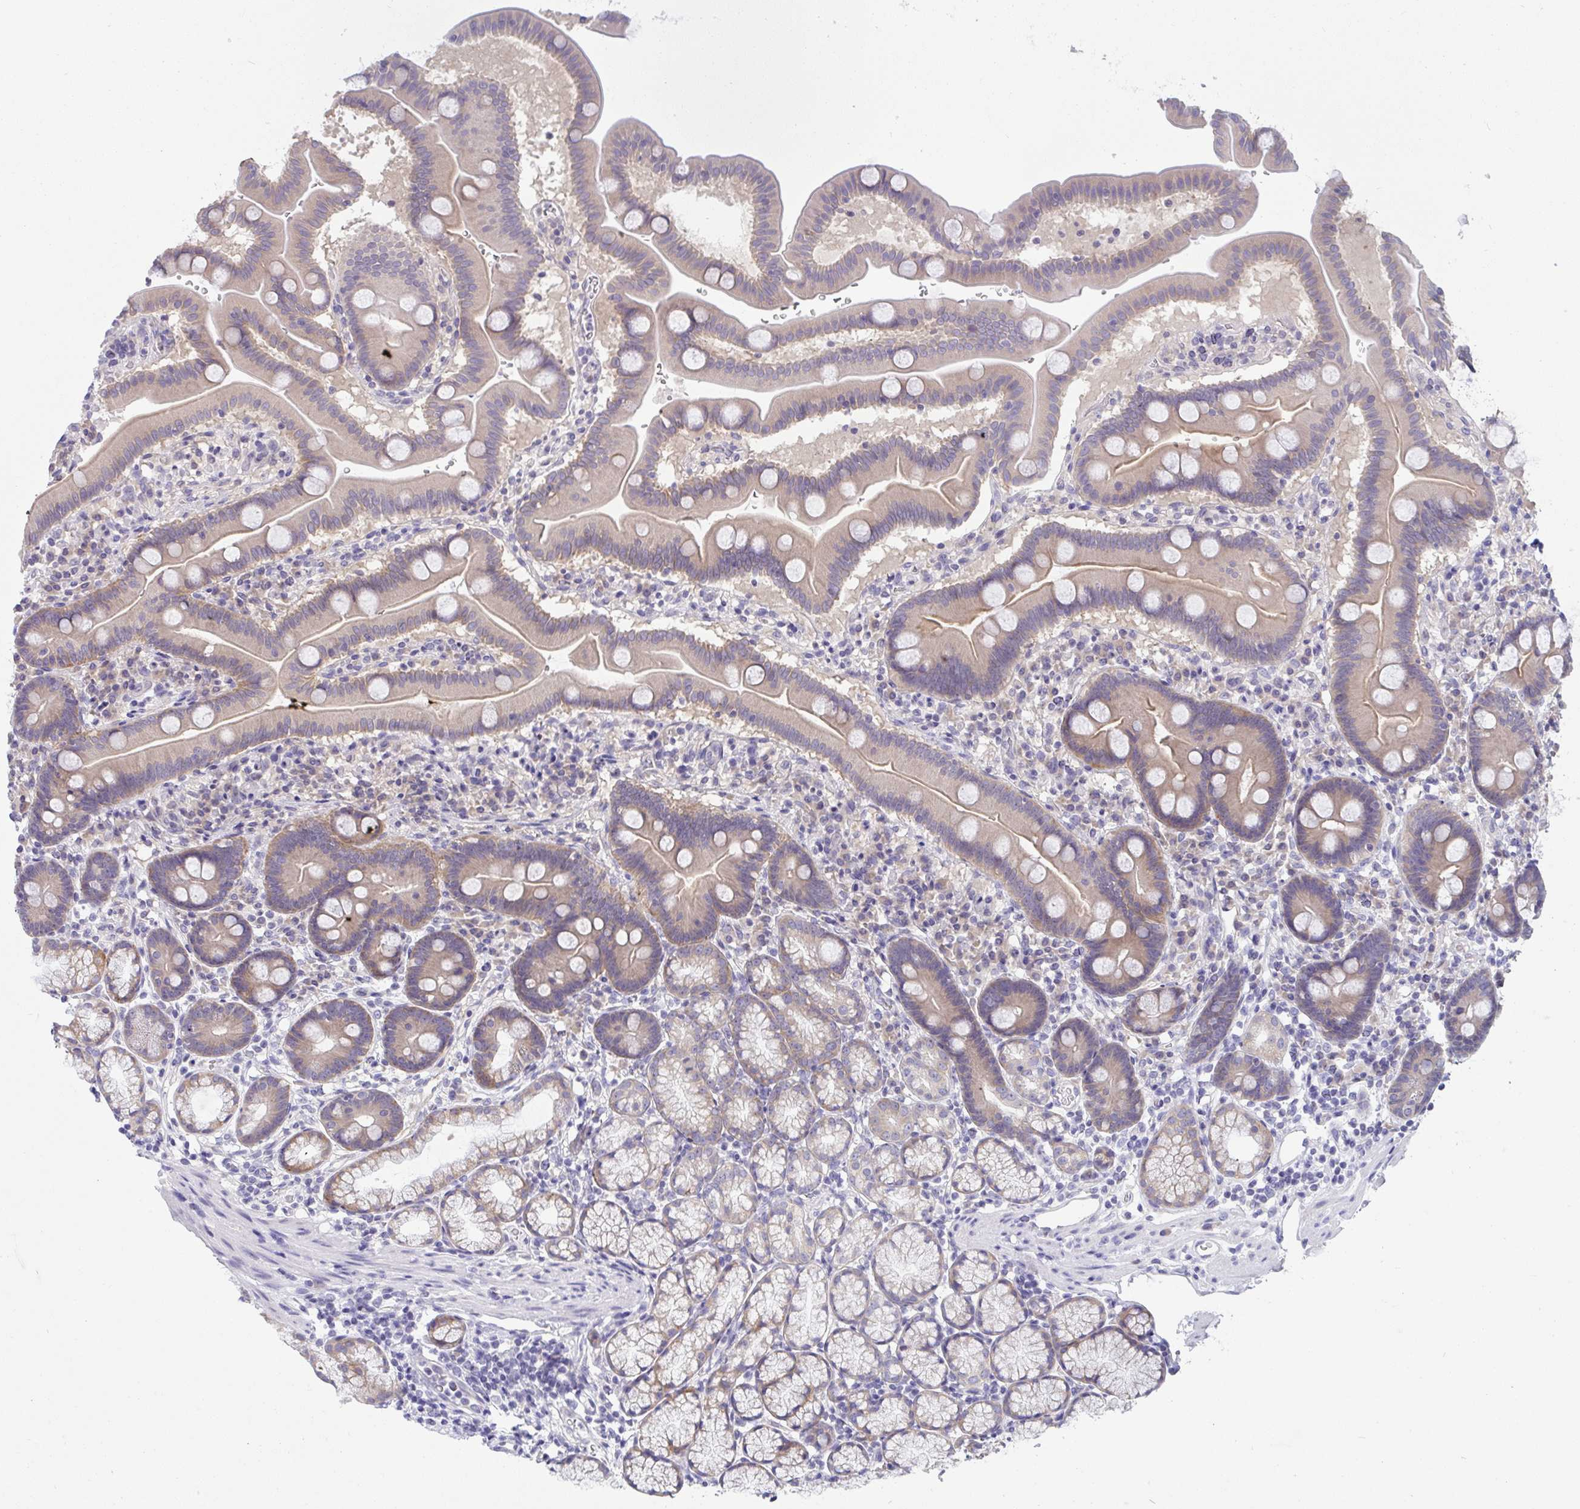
{"staining": {"intensity": "weak", "quantity": "25%-75%", "location": "cytoplasmic/membranous"}, "tissue": "duodenum", "cell_type": "Glandular cells", "image_type": "normal", "snomed": [{"axis": "morphology", "description": "Normal tissue, NOS"}, {"axis": "topography", "description": "Duodenum"}], "caption": "Approximately 25%-75% of glandular cells in benign human duodenum display weak cytoplasmic/membranous protein expression as visualized by brown immunohistochemical staining.", "gene": "TMEM41A", "patient": {"sex": "male", "age": 59}}